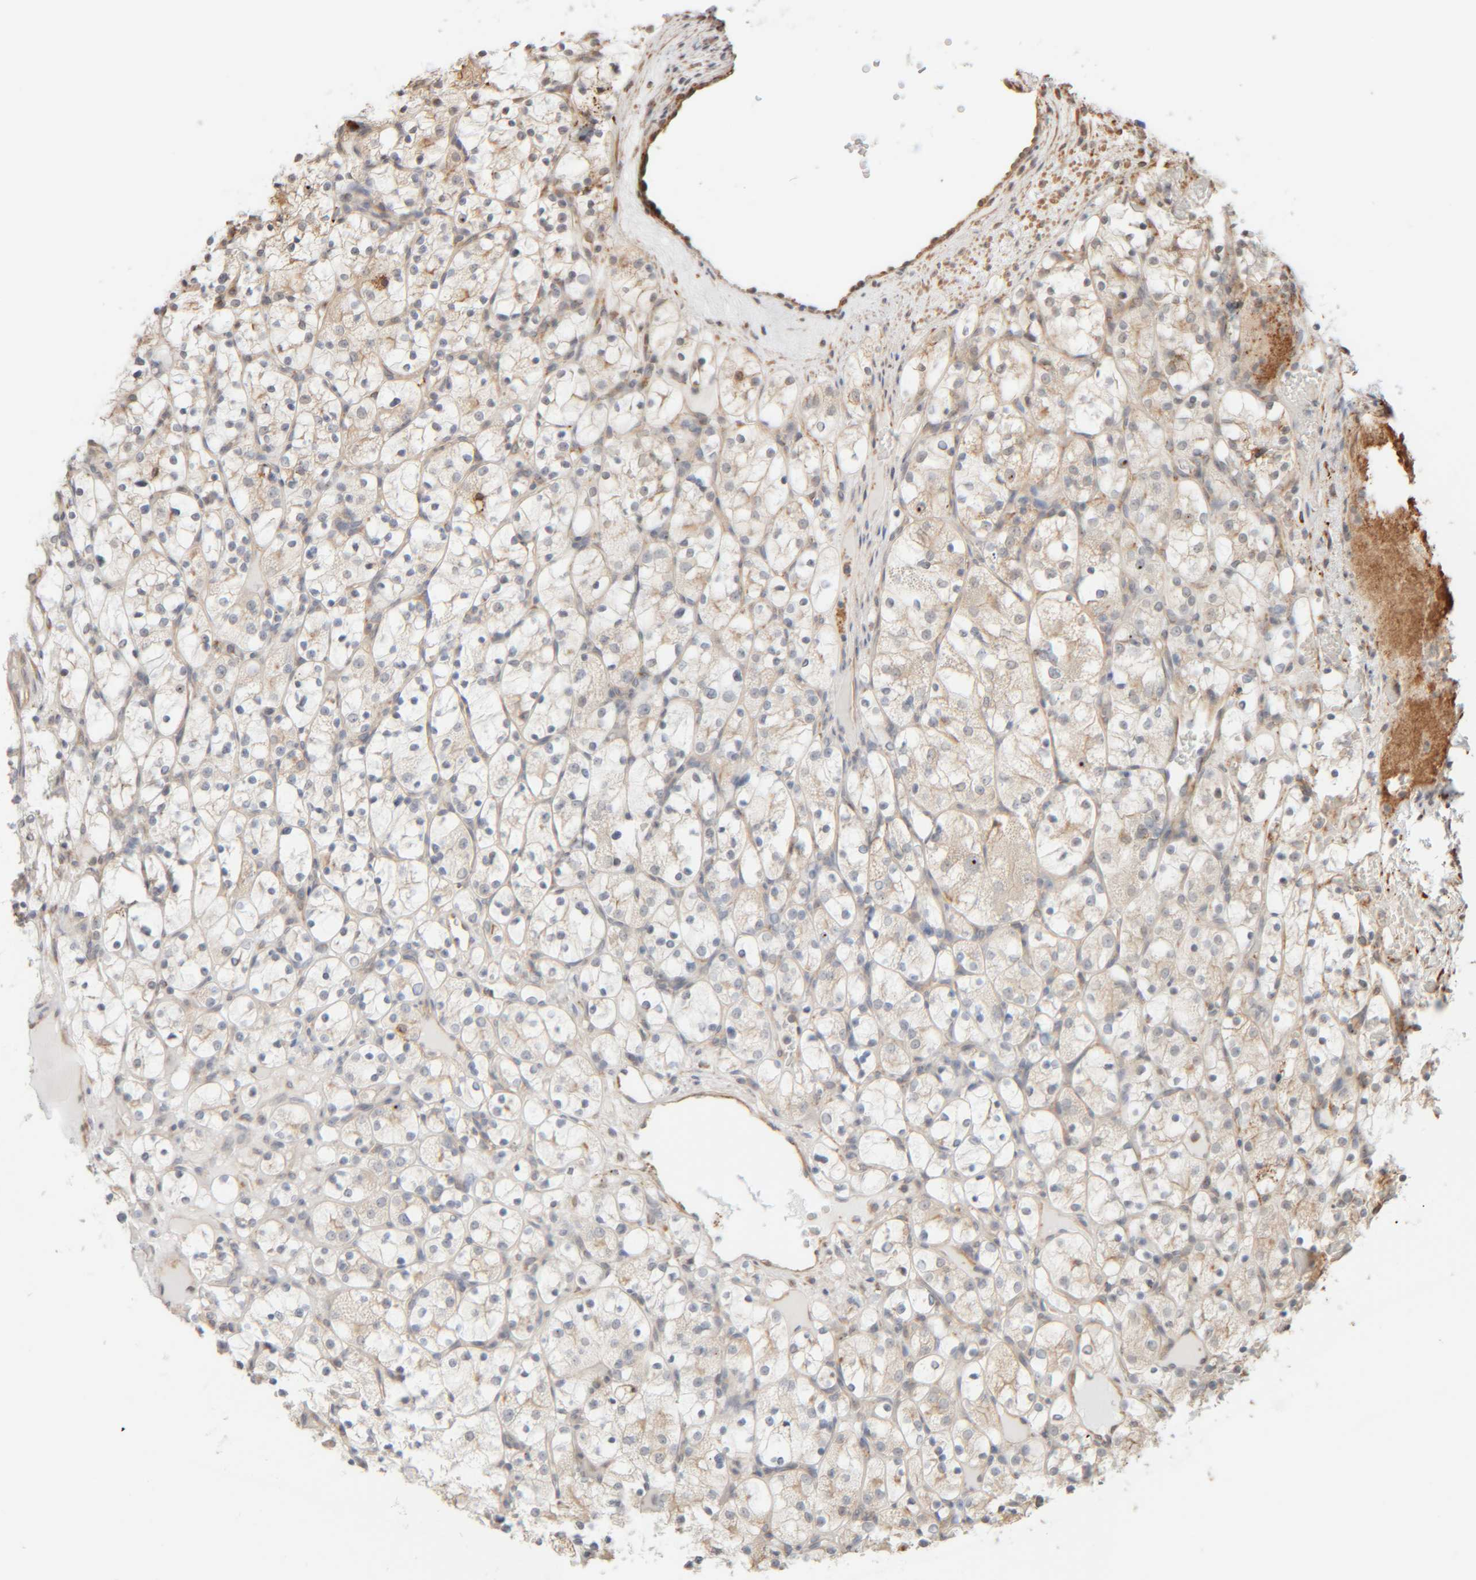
{"staining": {"intensity": "weak", "quantity": "<25%", "location": "cytoplasmic/membranous"}, "tissue": "renal cancer", "cell_type": "Tumor cells", "image_type": "cancer", "snomed": [{"axis": "morphology", "description": "Adenocarcinoma, NOS"}, {"axis": "topography", "description": "Kidney"}], "caption": "Renal adenocarcinoma was stained to show a protein in brown. There is no significant expression in tumor cells. The staining was performed using DAB to visualize the protein expression in brown, while the nuclei were stained in blue with hematoxylin (Magnification: 20x).", "gene": "INTS1", "patient": {"sex": "female", "age": 69}}